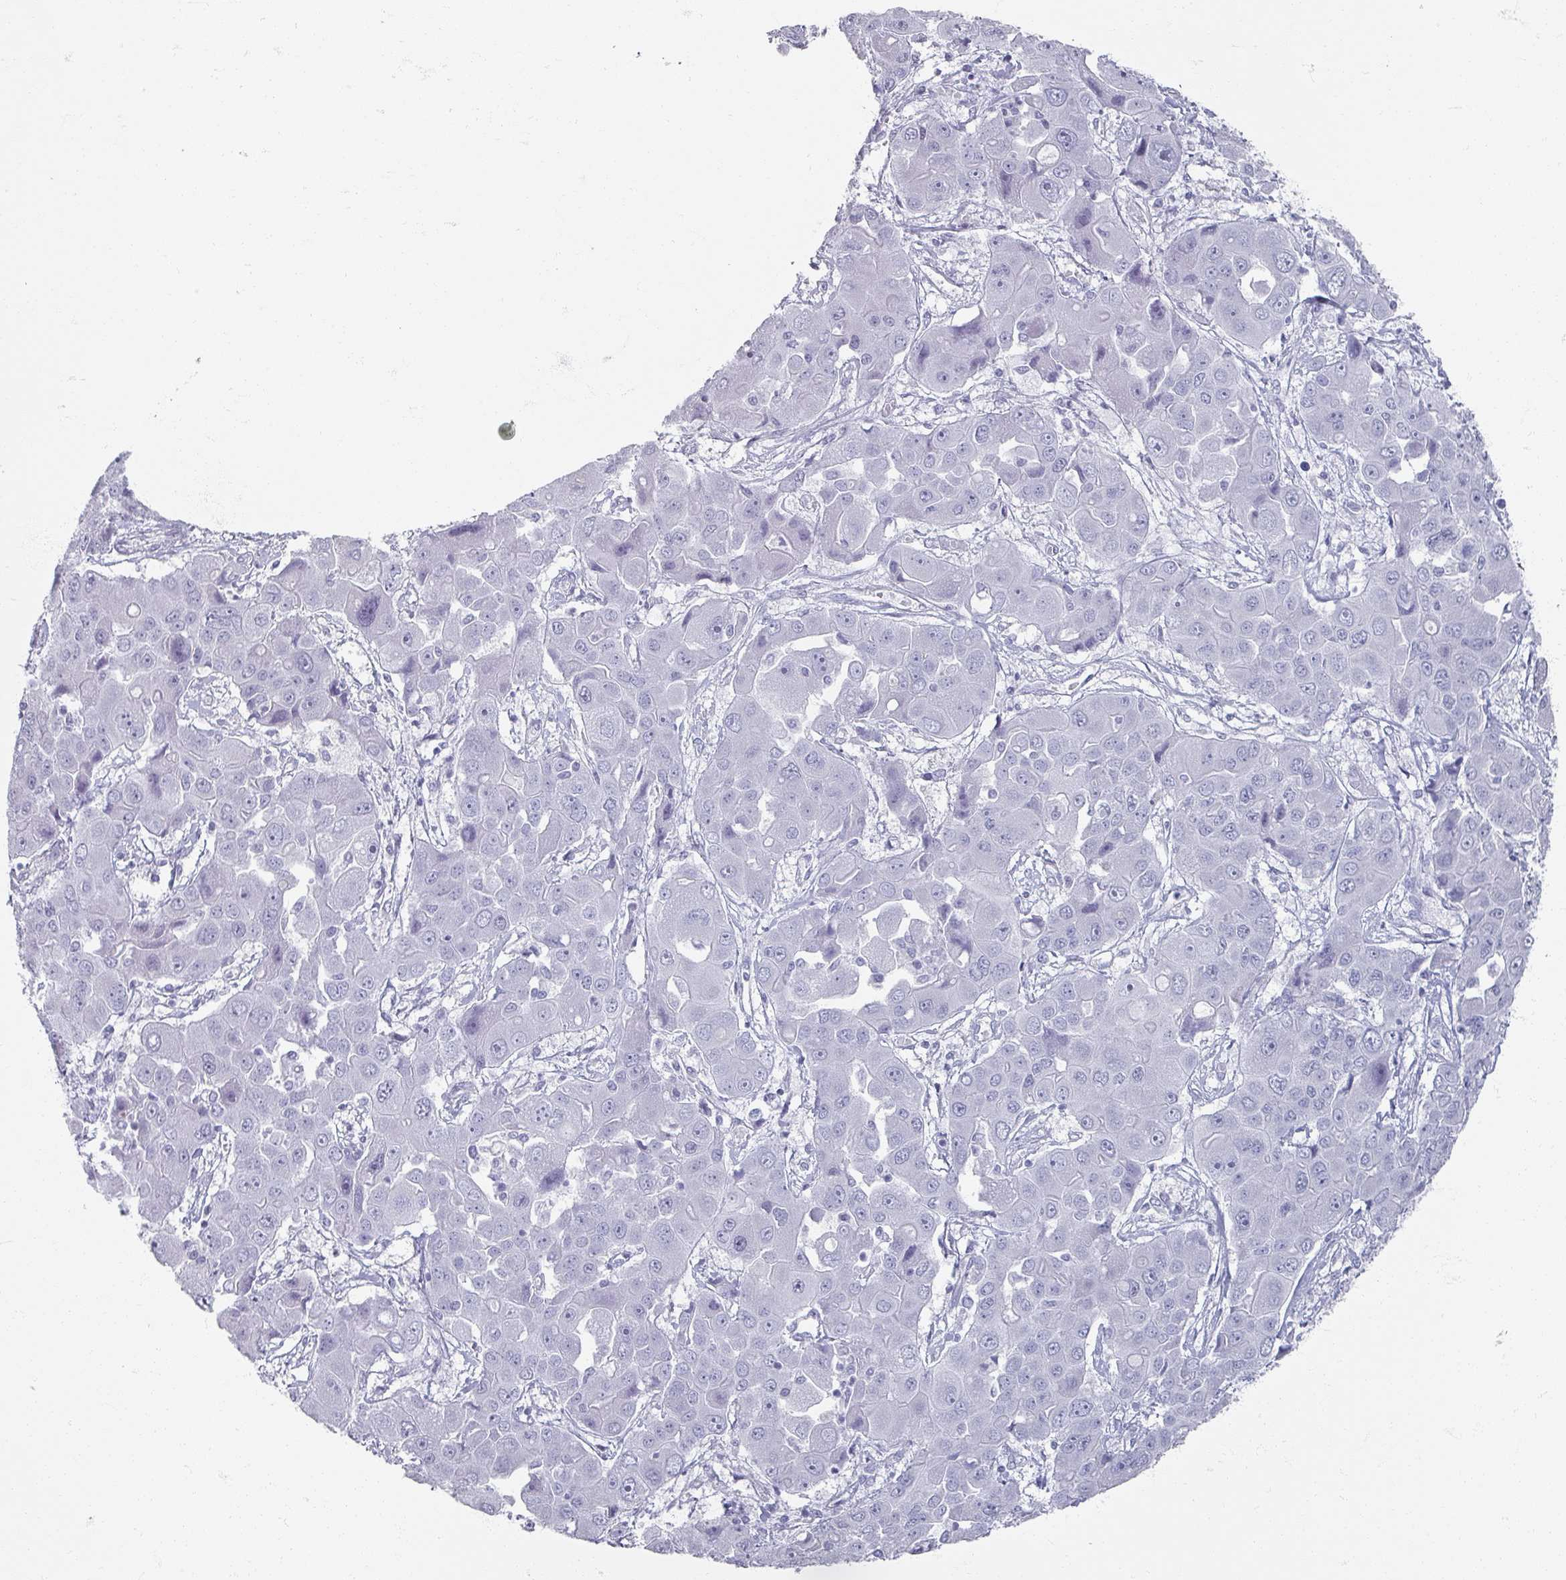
{"staining": {"intensity": "negative", "quantity": "none", "location": "none"}, "tissue": "liver cancer", "cell_type": "Tumor cells", "image_type": "cancer", "snomed": [{"axis": "morphology", "description": "Cholangiocarcinoma"}, {"axis": "topography", "description": "Liver"}], "caption": "Human liver cholangiocarcinoma stained for a protein using immunohistochemistry shows no positivity in tumor cells.", "gene": "OMG", "patient": {"sex": "male", "age": 67}}